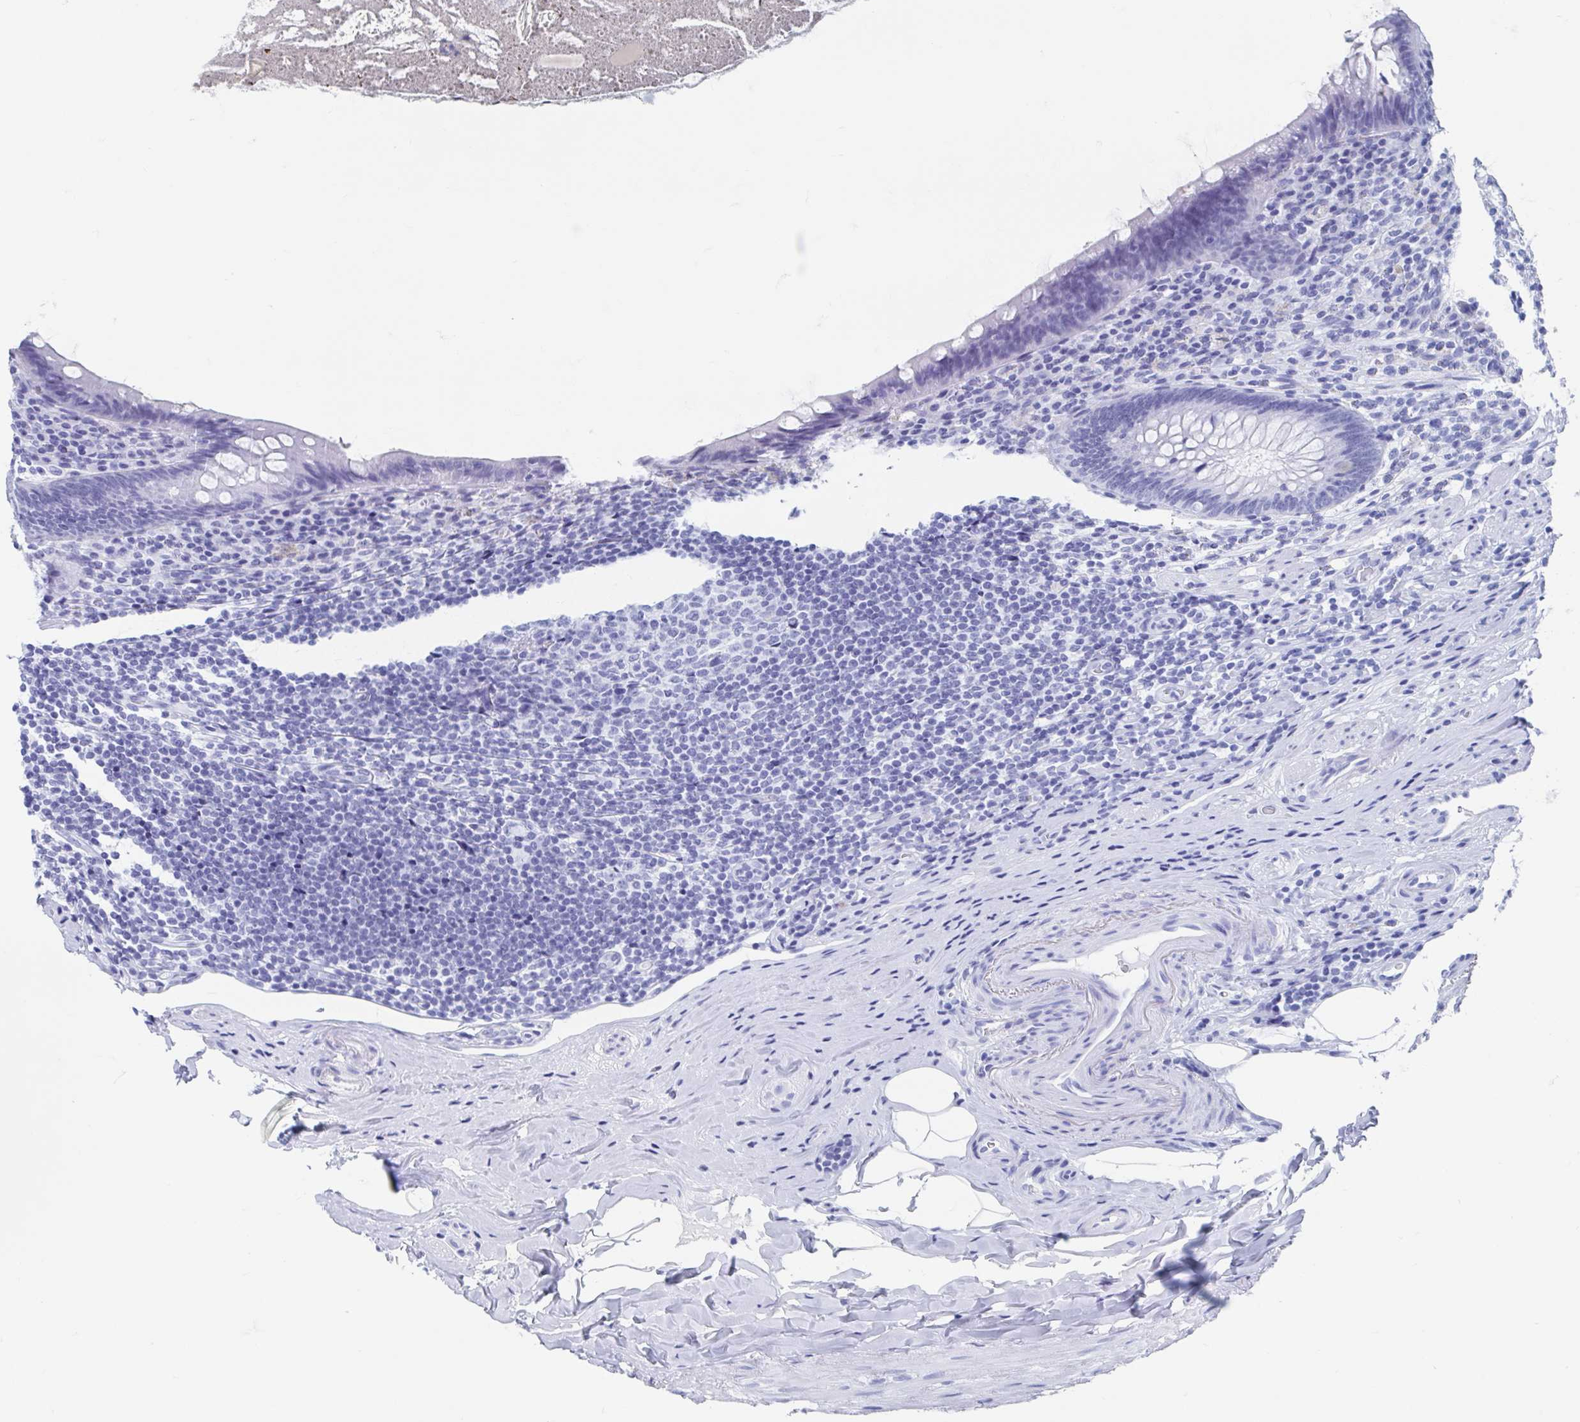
{"staining": {"intensity": "negative", "quantity": "none", "location": "none"}, "tissue": "appendix", "cell_type": "Glandular cells", "image_type": "normal", "snomed": [{"axis": "morphology", "description": "Normal tissue, NOS"}, {"axis": "topography", "description": "Appendix"}], "caption": "Immunohistochemistry (IHC) histopathology image of normal appendix stained for a protein (brown), which demonstrates no expression in glandular cells.", "gene": "HDGFL1", "patient": {"sex": "male", "age": 47}}